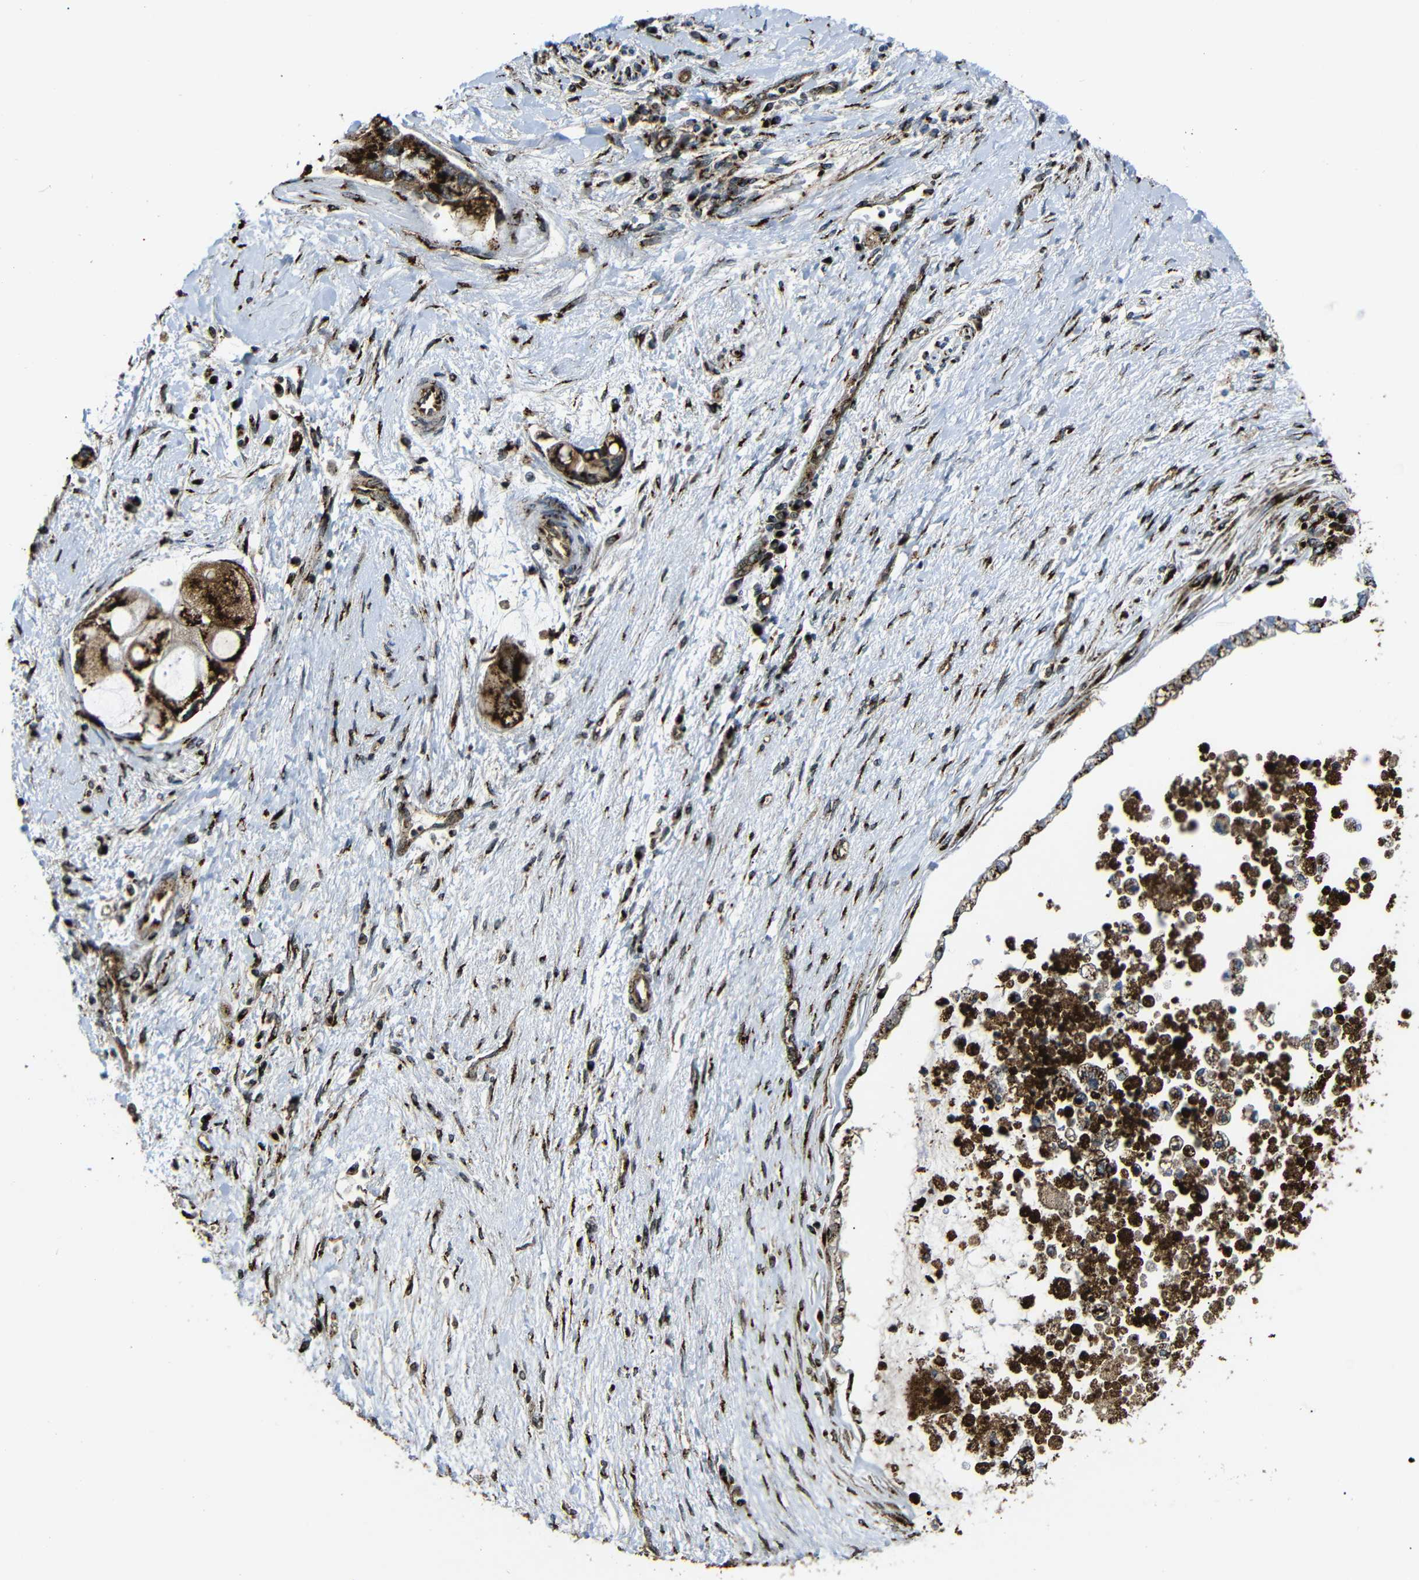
{"staining": {"intensity": "strong", "quantity": ">75%", "location": "cytoplasmic/membranous"}, "tissue": "liver cancer", "cell_type": "Tumor cells", "image_type": "cancer", "snomed": [{"axis": "morphology", "description": "Cholangiocarcinoma"}, {"axis": "topography", "description": "Liver"}], "caption": "About >75% of tumor cells in liver cancer (cholangiocarcinoma) exhibit strong cytoplasmic/membranous protein staining as visualized by brown immunohistochemical staining.", "gene": "TGOLN2", "patient": {"sex": "male", "age": 50}}